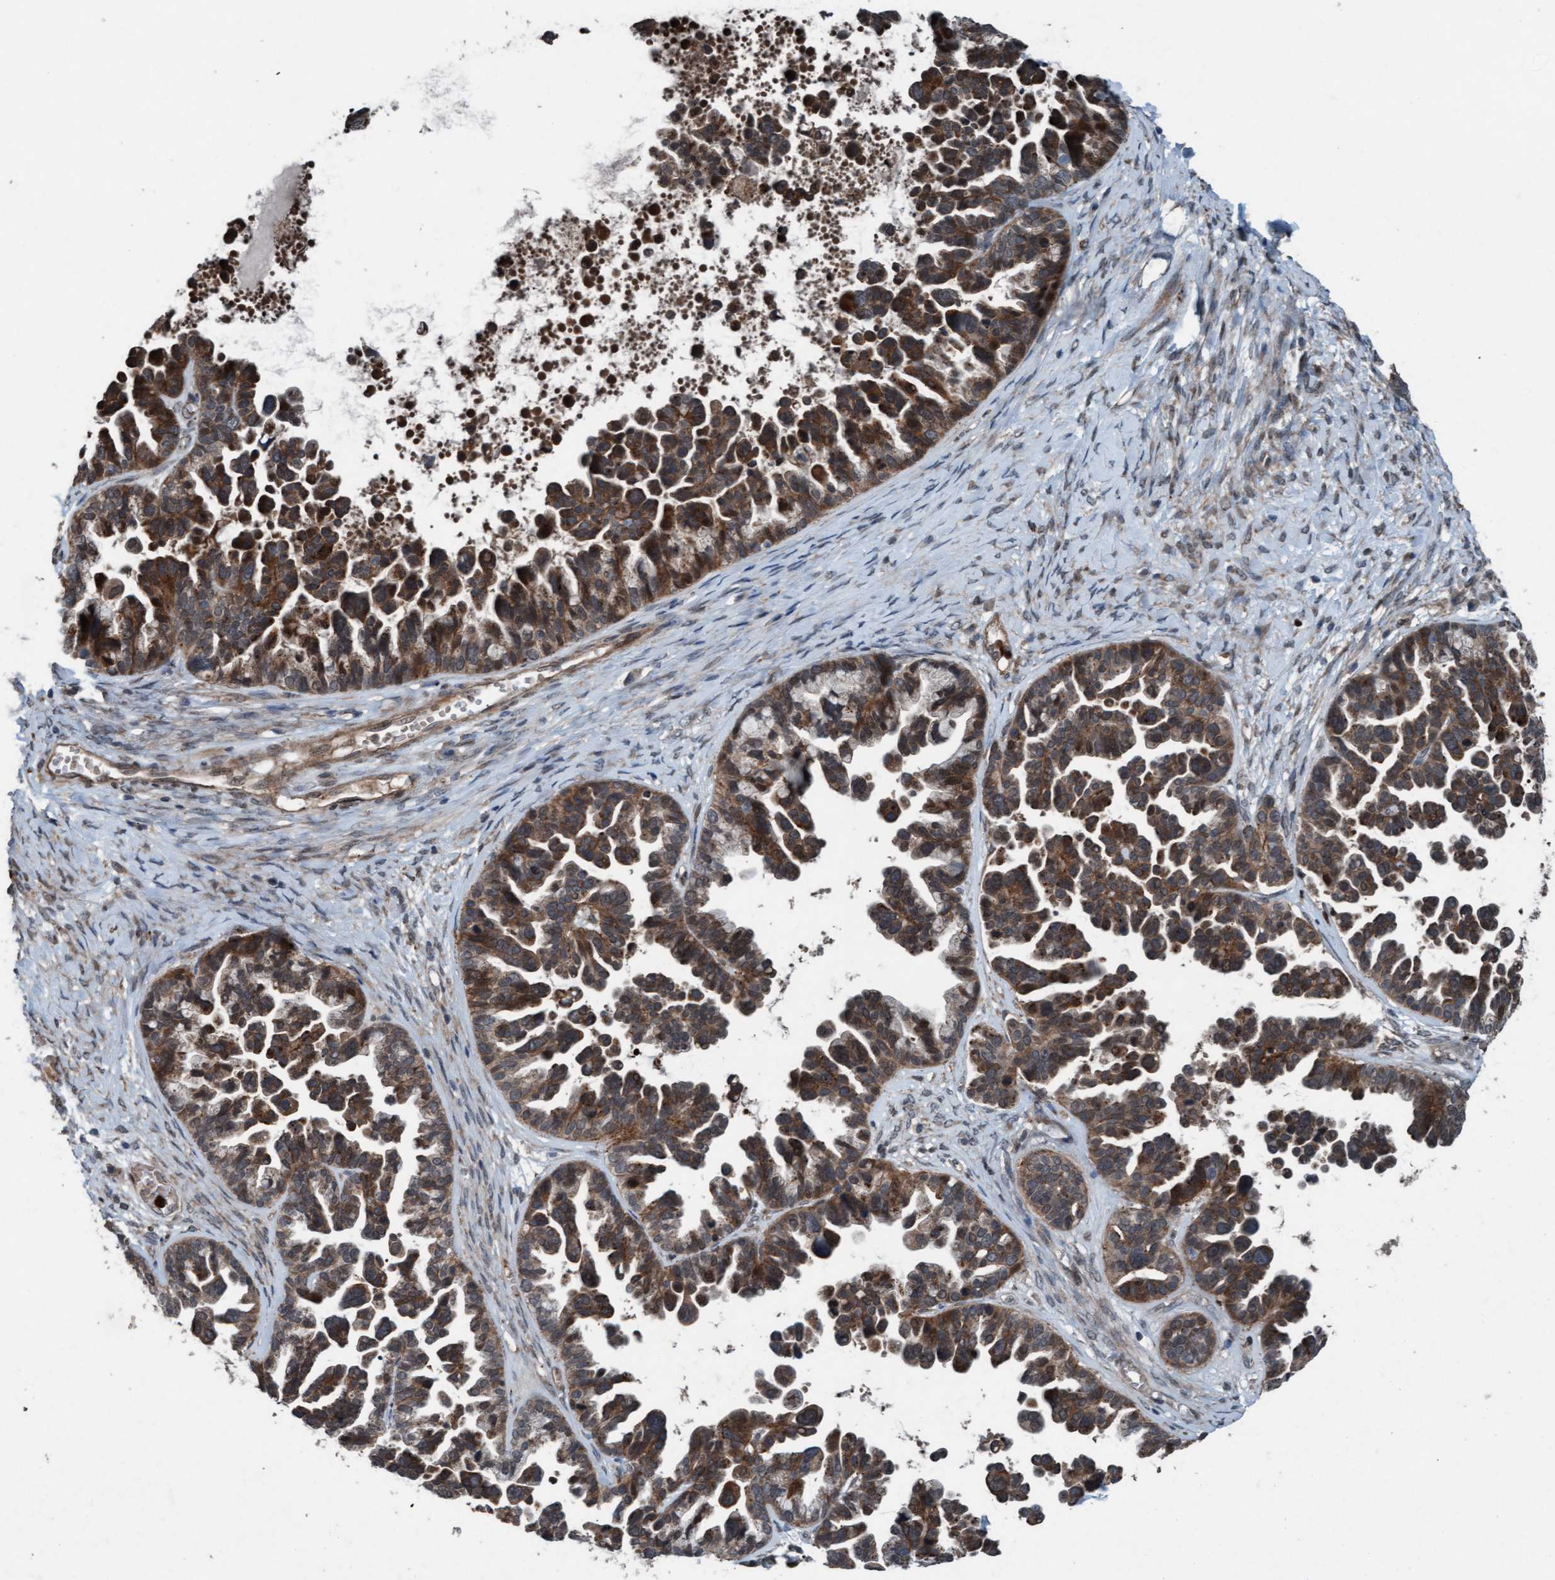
{"staining": {"intensity": "moderate", "quantity": ">75%", "location": "cytoplasmic/membranous"}, "tissue": "ovarian cancer", "cell_type": "Tumor cells", "image_type": "cancer", "snomed": [{"axis": "morphology", "description": "Cystadenocarcinoma, serous, NOS"}, {"axis": "topography", "description": "Ovary"}], "caption": "Immunohistochemical staining of ovarian serous cystadenocarcinoma exhibits medium levels of moderate cytoplasmic/membranous protein positivity in approximately >75% of tumor cells.", "gene": "PLXNB2", "patient": {"sex": "female", "age": 56}}